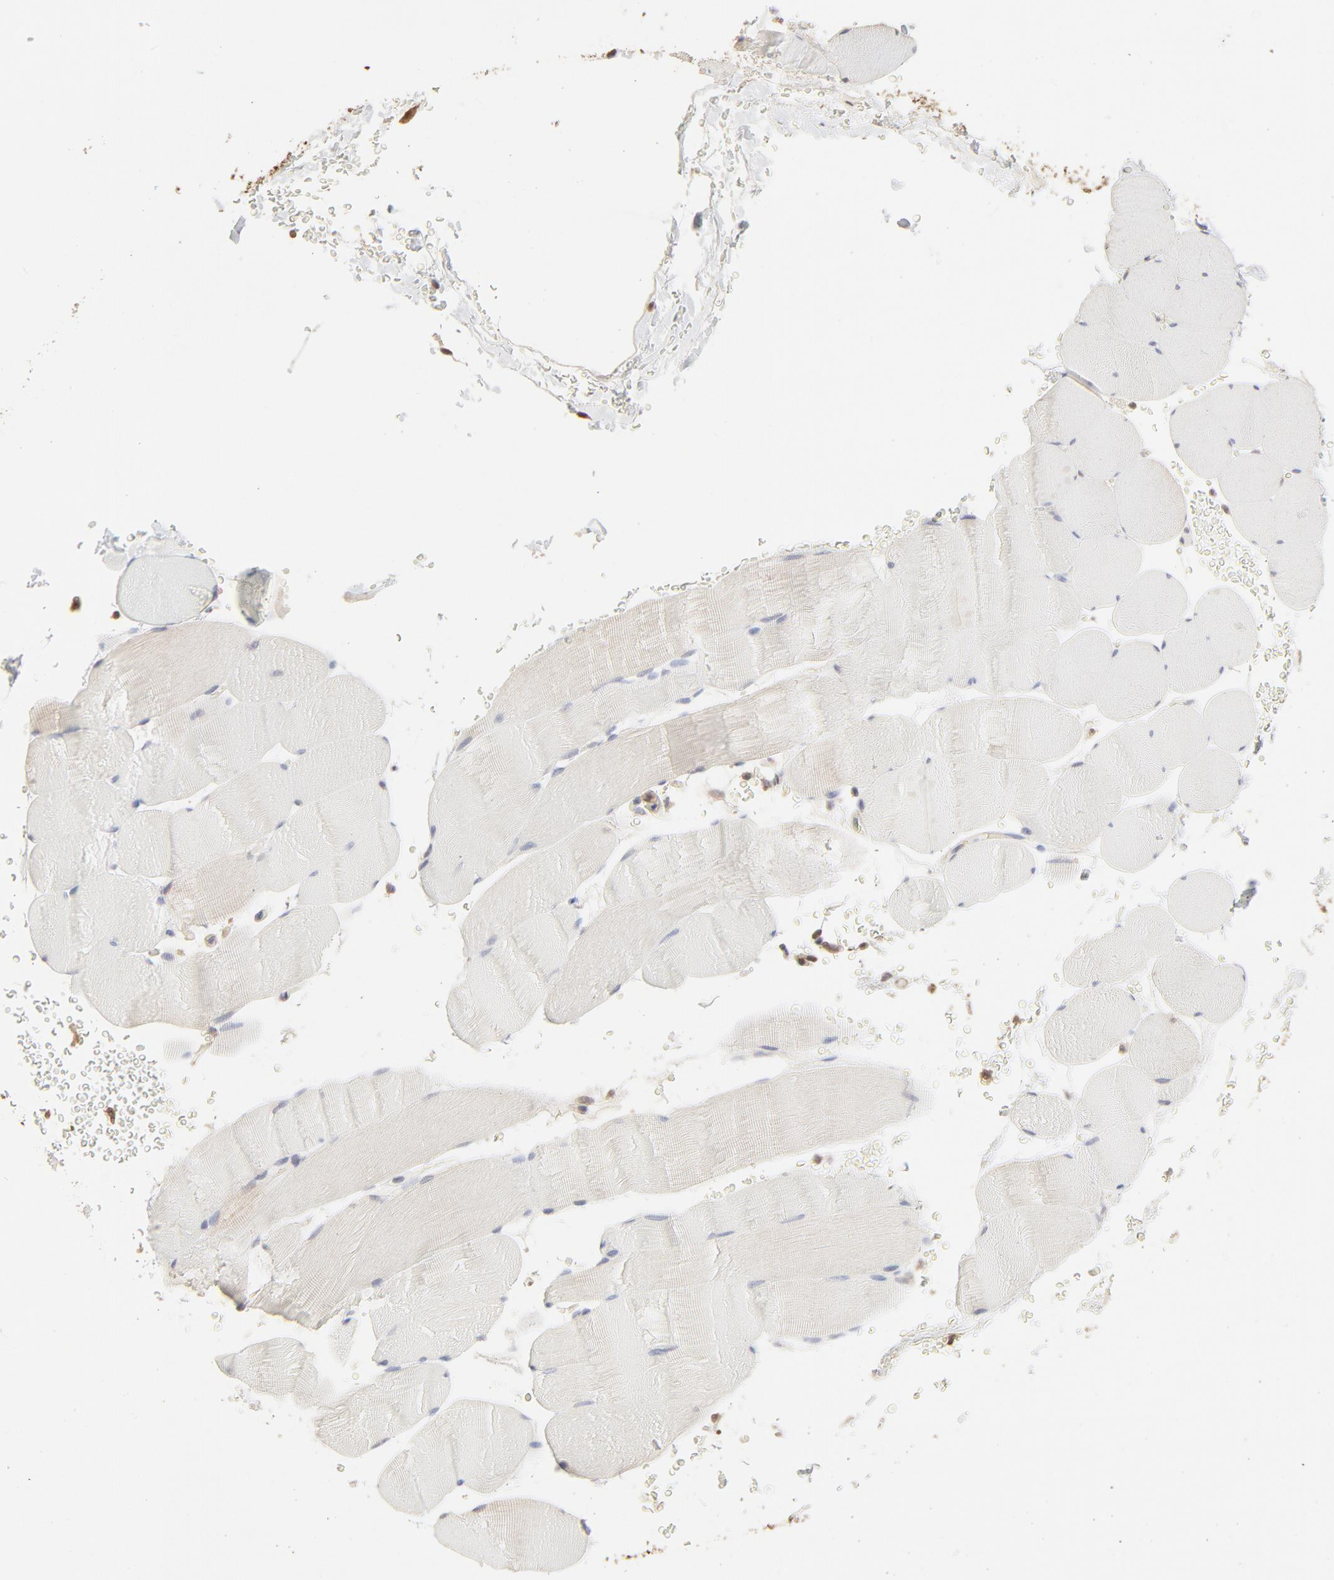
{"staining": {"intensity": "weak", "quantity": "25%-75%", "location": "cytoplasmic/membranous"}, "tissue": "skeletal muscle", "cell_type": "Myocytes", "image_type": "normal", "snomed": [{"axis": "morphology", "description": "Normal tissue, NOS"}, {"axis": "topography", "description": "Skeletal muscle"}], "caption": "IHC (DAB) staining of normal skeletal muscle displays weak cytoplasmic/membranous protein positivity in approximately 25%-75% of myocytes.", "gene": "PPP2CA", "patient": {"sex": "male", "age": 62}}